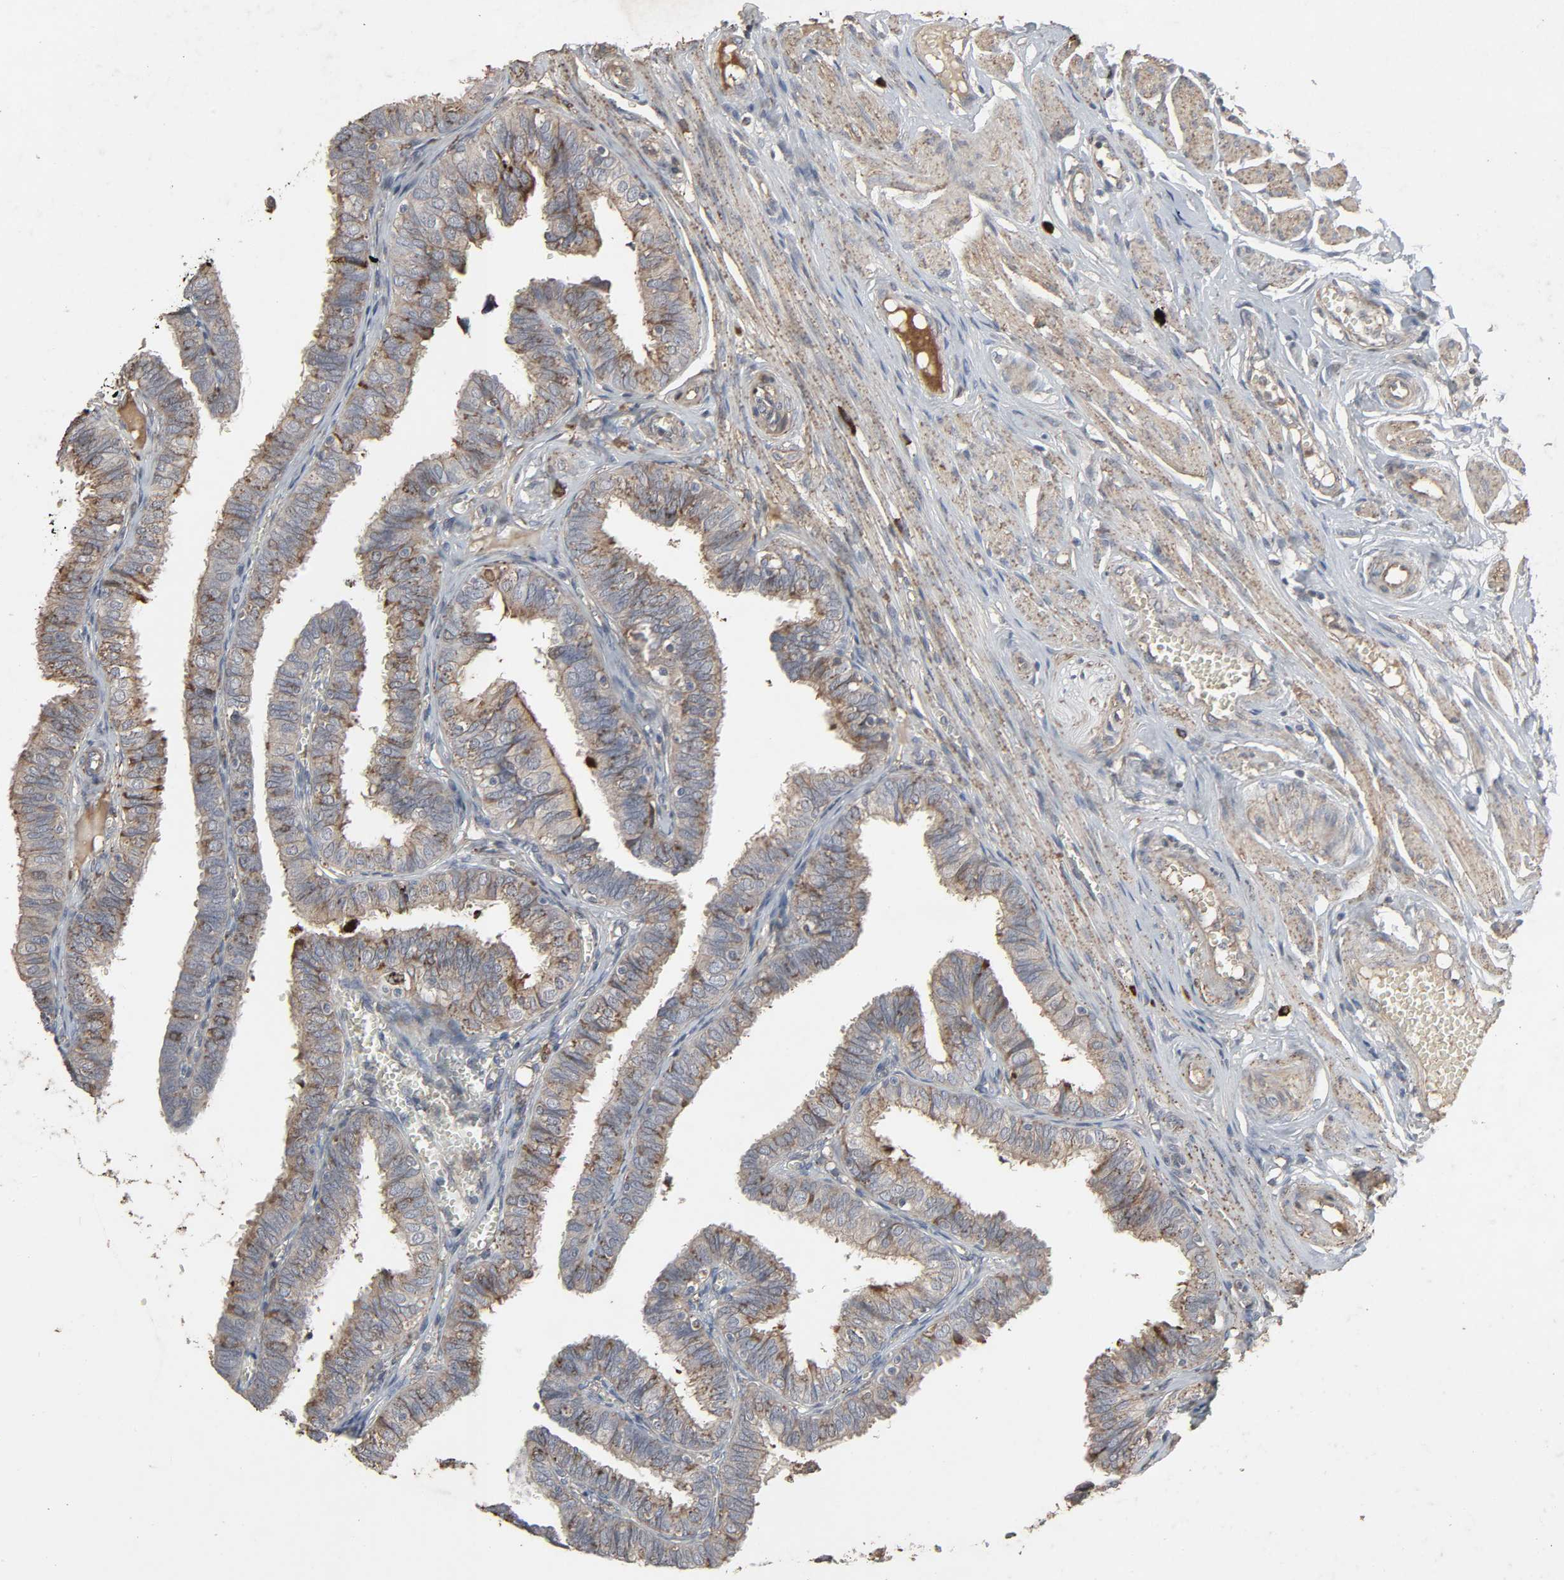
{"staining": {"intensity": "moderate", "quantity": "25%-75%", "location": "cytoplasmic/membranous"}, "tissue": "fallopian tube", "cell_type": "Glandular cells", "image_type": "normal", "snomed": [{"axis": "morphology", "description": "Normal tissue, NOS"}, {"axis": "topography", "description": "Fallopian tube"}], "caption": "Brown immunohistochemical staining in benign fallopian tube exhibits moderate cytoplasmic/membranous expression in approximately 25%-75% of glandular cells.", "gene": "ADCY4", "patient": {"sex": "female", "age": 46}}